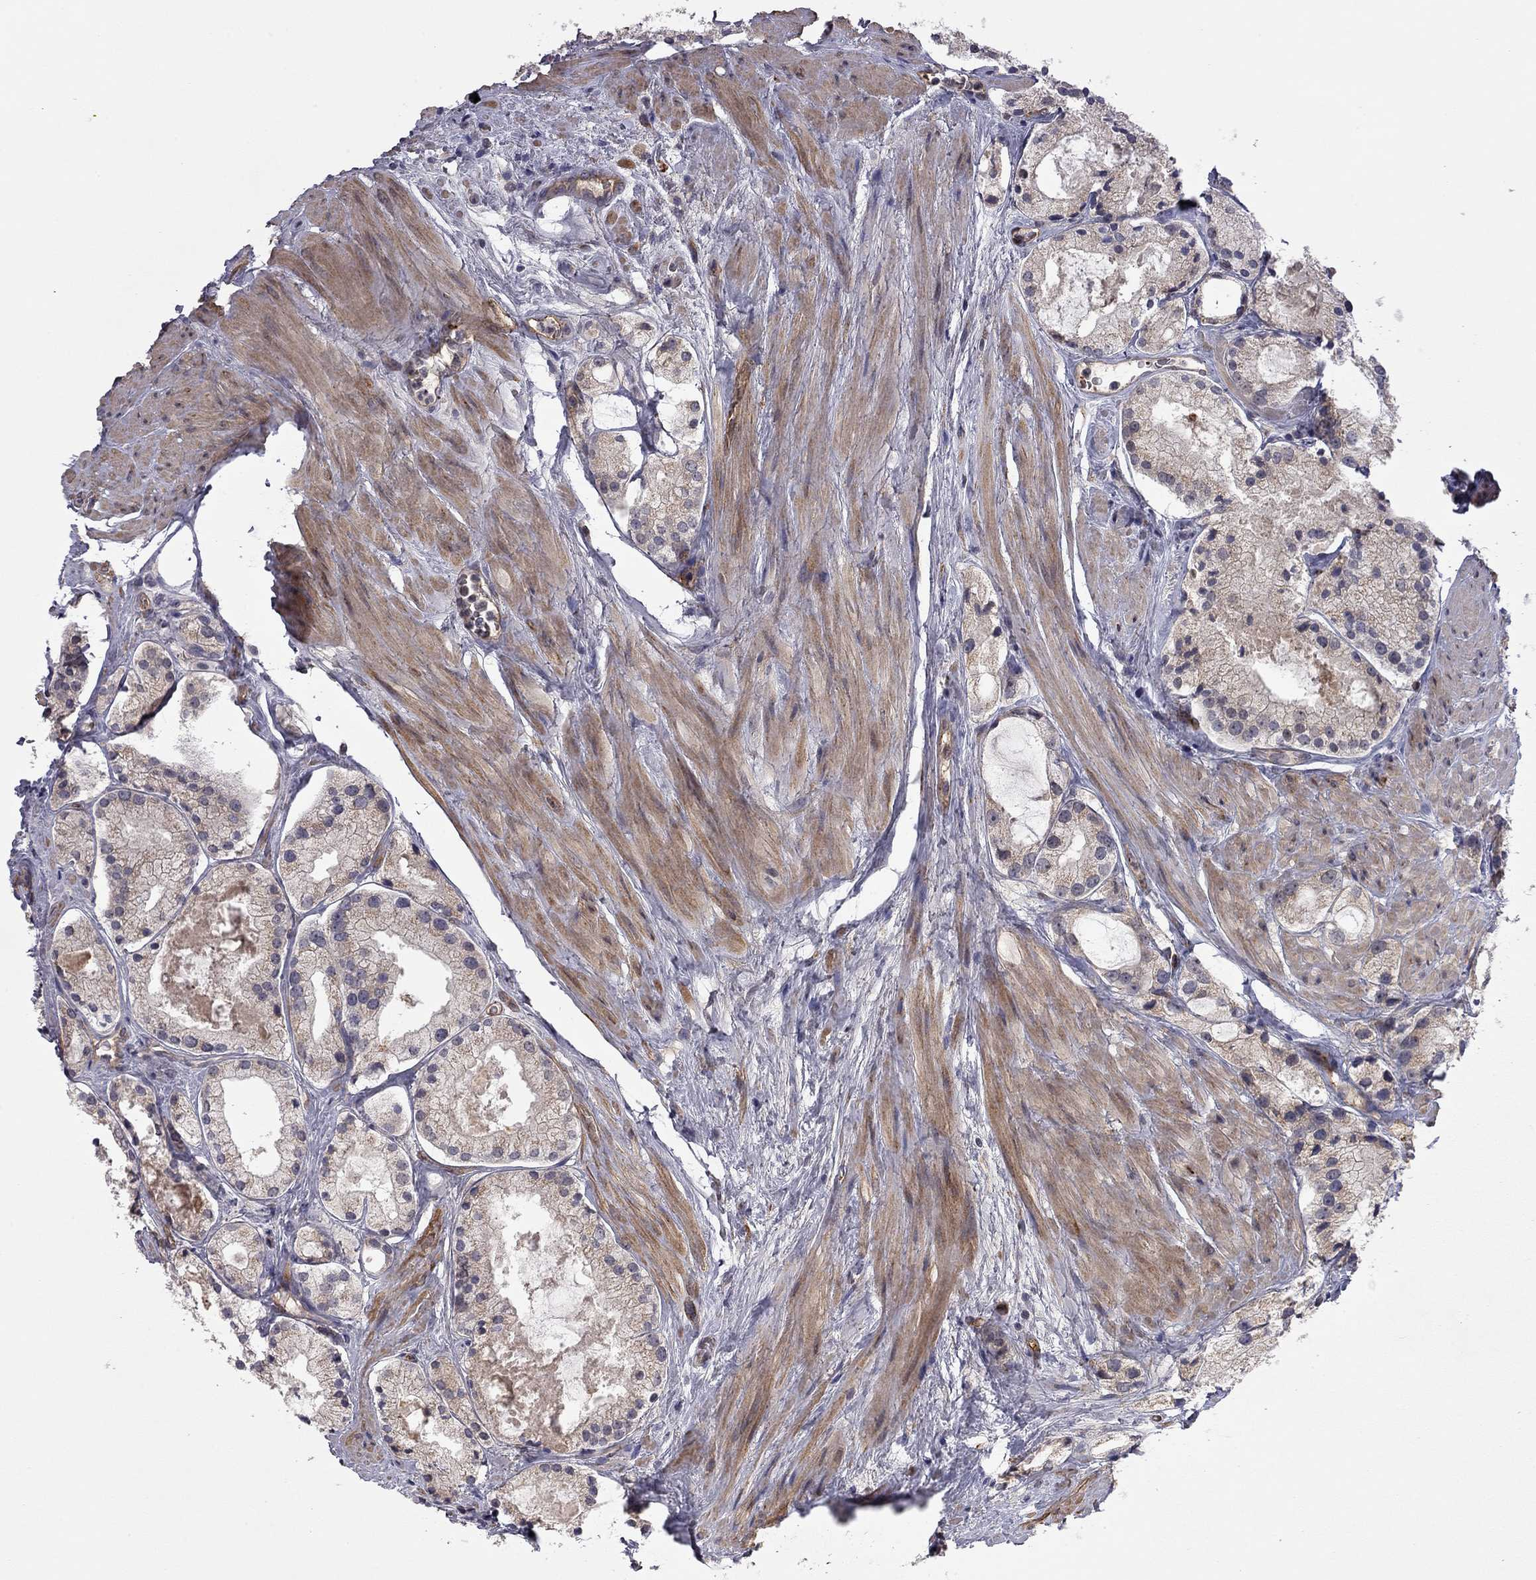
{"staining": {"intensity": "negative", "quantity": "none", "location": "none"}, "tissue": "prostate cancer", "cell_type": "Tumor cells", "image_type": "cancer", "snomed": [{"axis": "morphology", "description": "Adenocarcinoma, NOS"}, {"axis": "morphology", "description": "Adenocarcinoma, High grade"}, {"axis": "topography", "description": "Prostate"}], "caption": "The histopathology image reveals no staining of tumor cells in prostate cancer.", "gene": "EXOC3L2", "patient": {"sex": "male", "age": 64}}